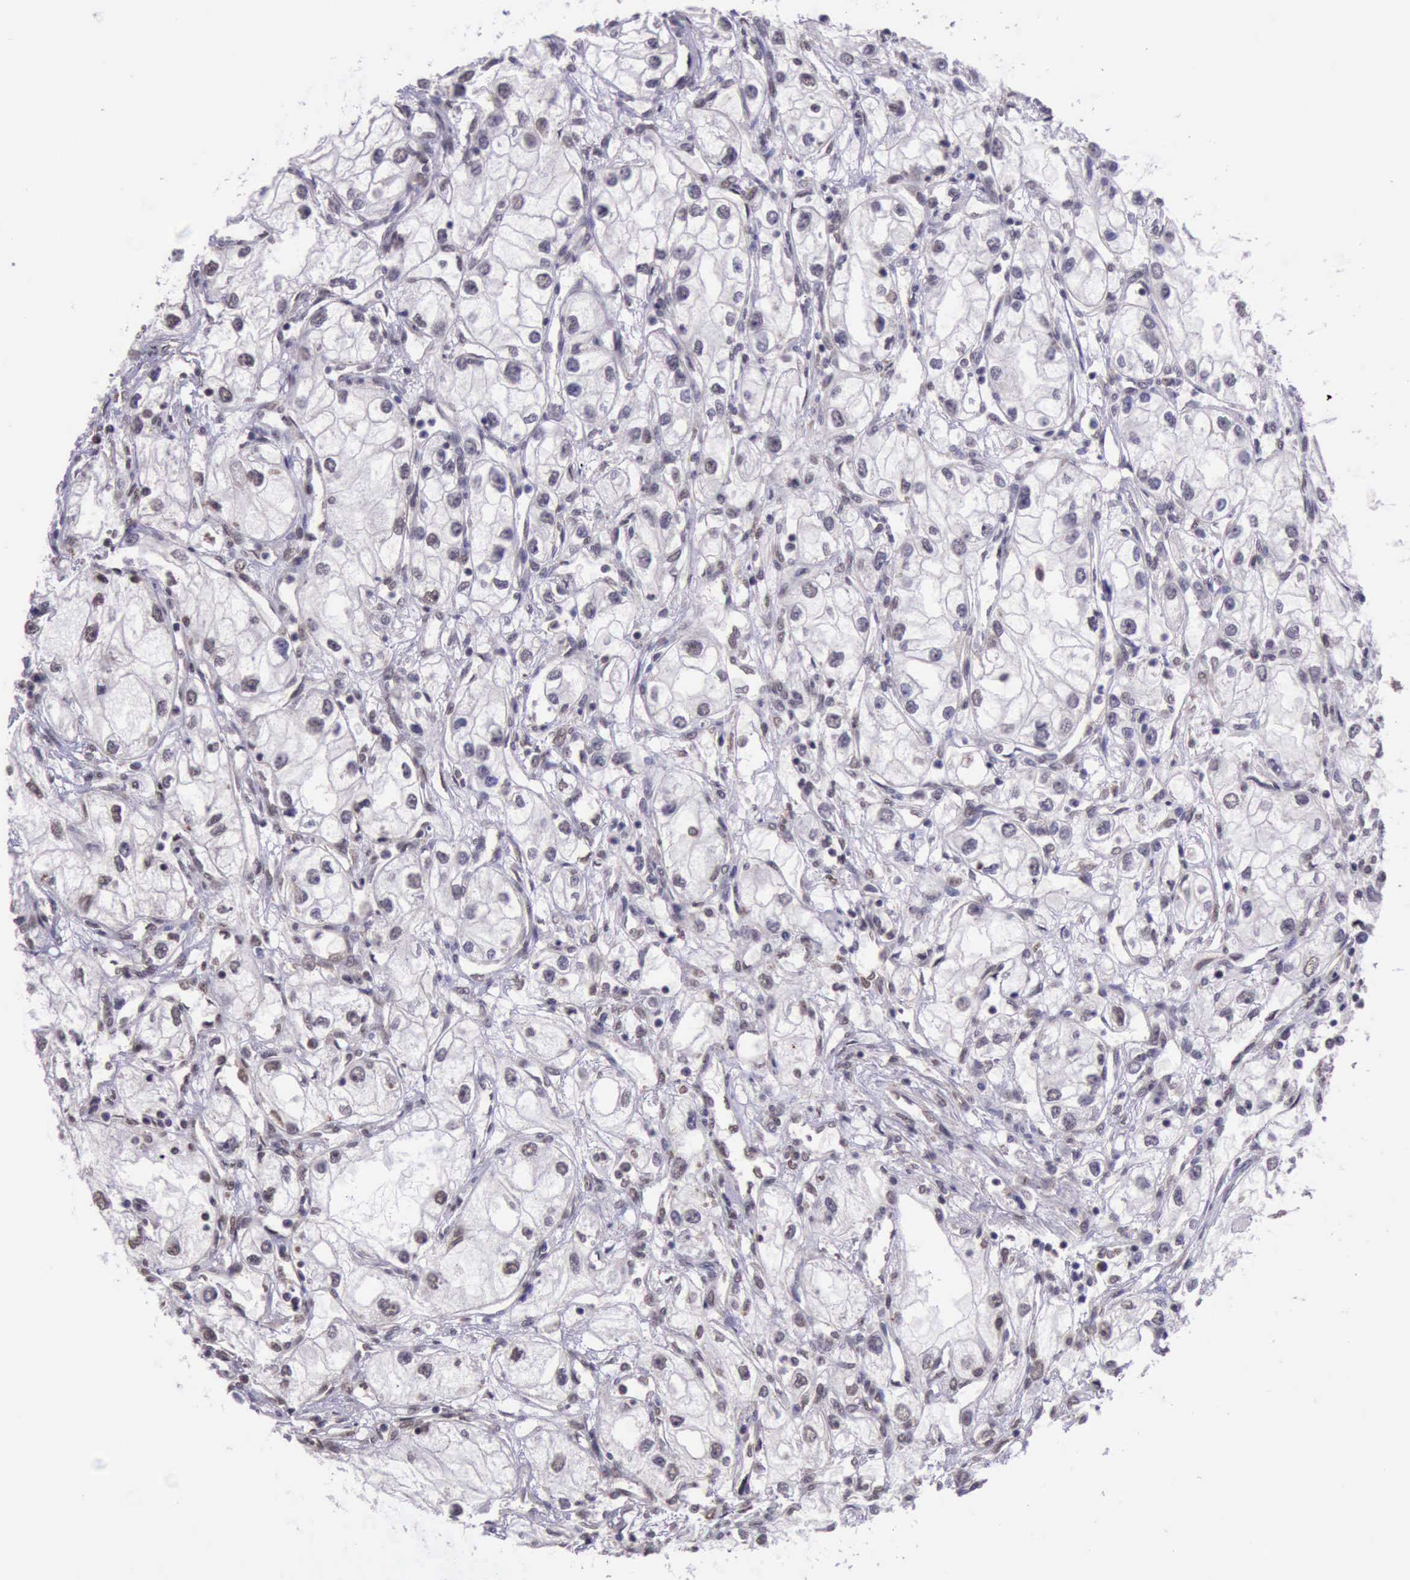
{"staining": {"intensity": "negative", "quantity": "none", "location": "none"}, "tissue": "renal cancer", "cell_type": "Tumor cells", "image_type": "cancer", "snomed": [{"axis": "morphology", "description": "Adenocarcinoma, NOS"}, {"axis": "topography", "description": "Kidney"}], "caption": "DAB immunohistochemical staining of human renal cancer exhibits no significant staining in tumor cells. The staining was performed using DAB to visualize the protein expression in brown, while the nuclei were stained in blue with hematoxylin (Magnification: 20x).", "gene": "PRPF39", "patient": {"sex": "male", "age": 57}}